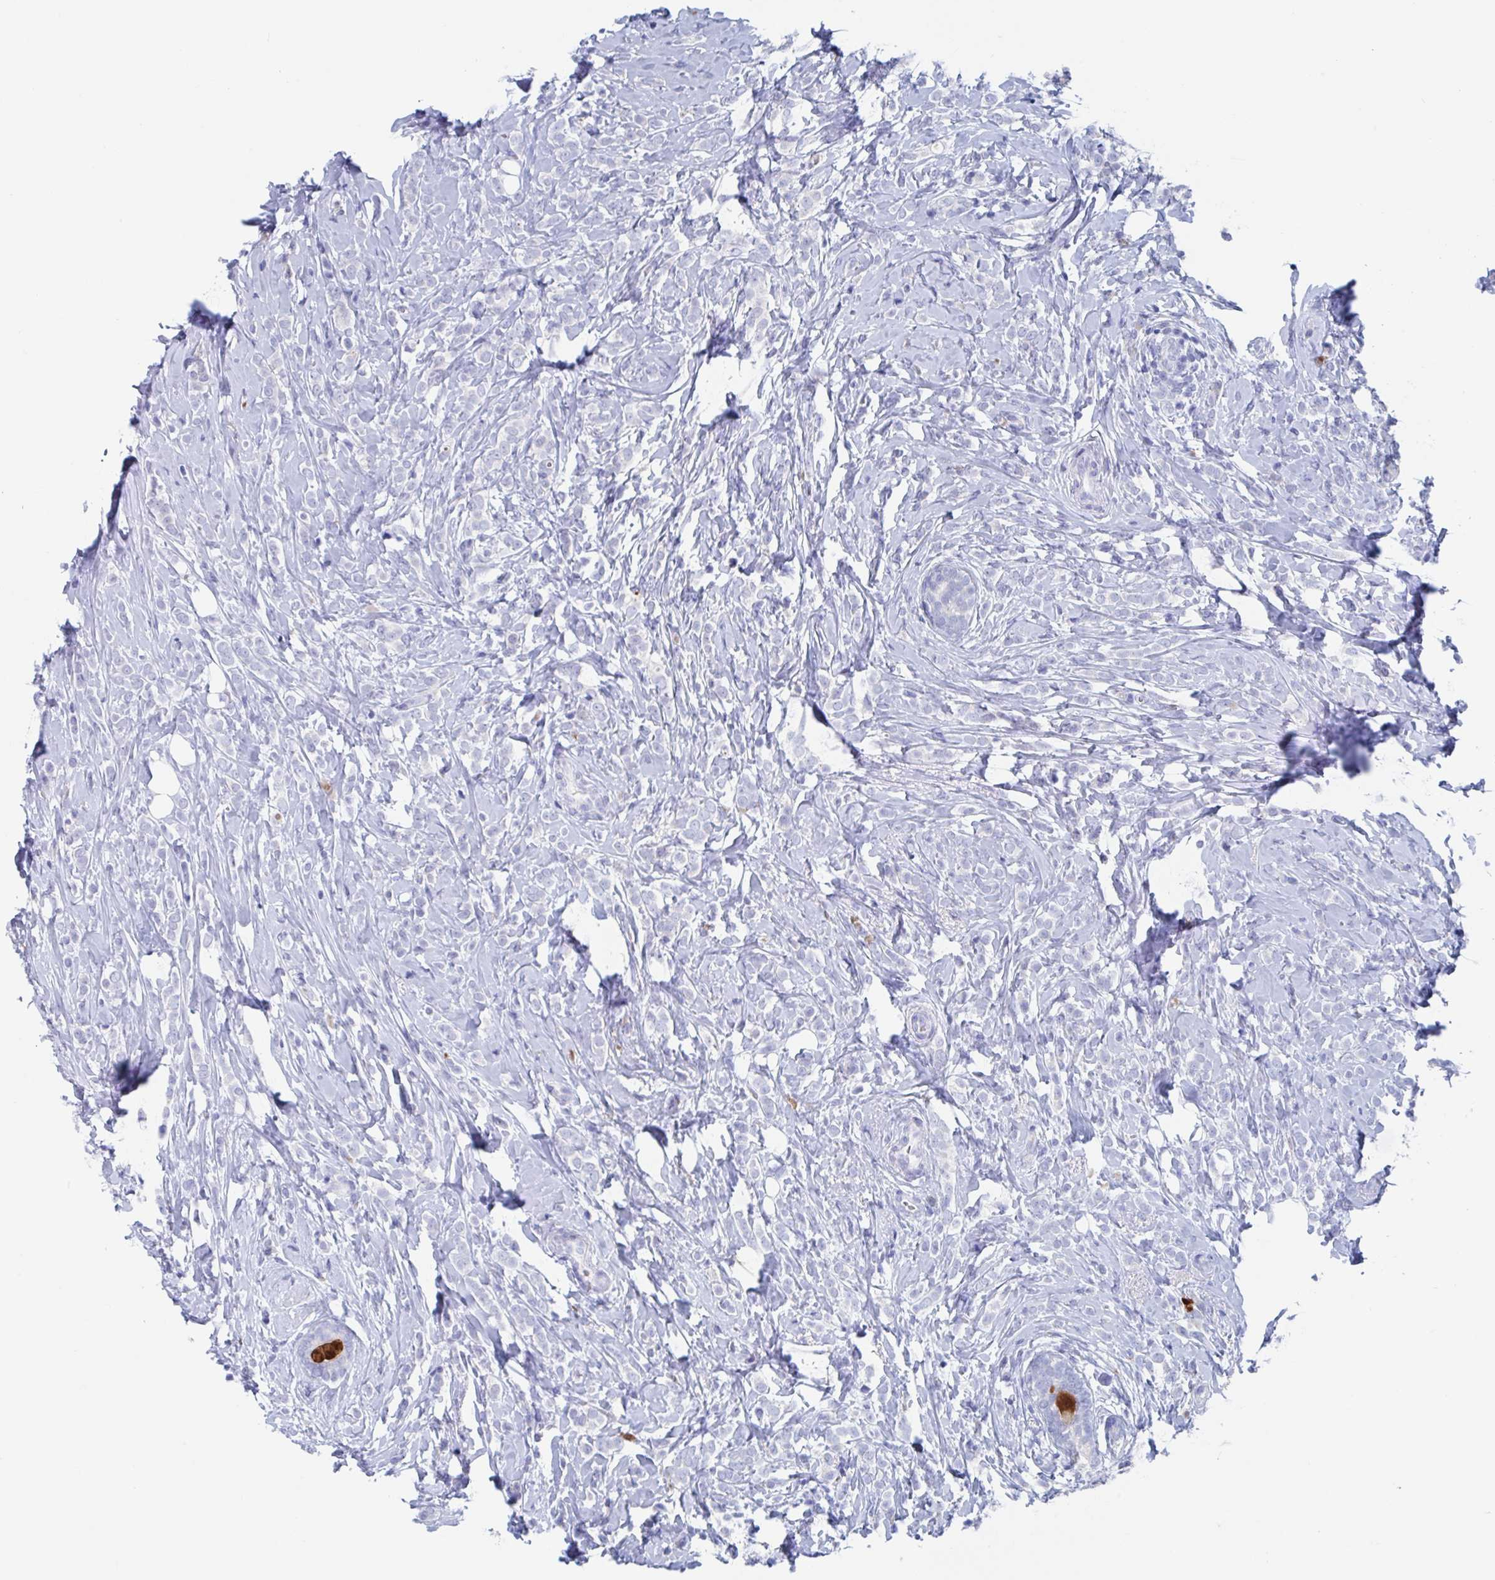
{"staining": {"intensity": "negative", "quantity": "none", "location": "none"}, "tissue": "breast cancer", "cell_type": "Tumor cells", "image_type": "cancer", "snomed": [{"axis": "morphology", "description": "Lobular carcinoma"}, {"axis": "topography", "description": "Breast"}], "caption": "Breast cancer (lobular carcinoma) was stained to show a protein in brown. There is no significant expression in tumor cells.", "gene": "NT5C3B", "patient": {"sex": "female", "age": 49}}